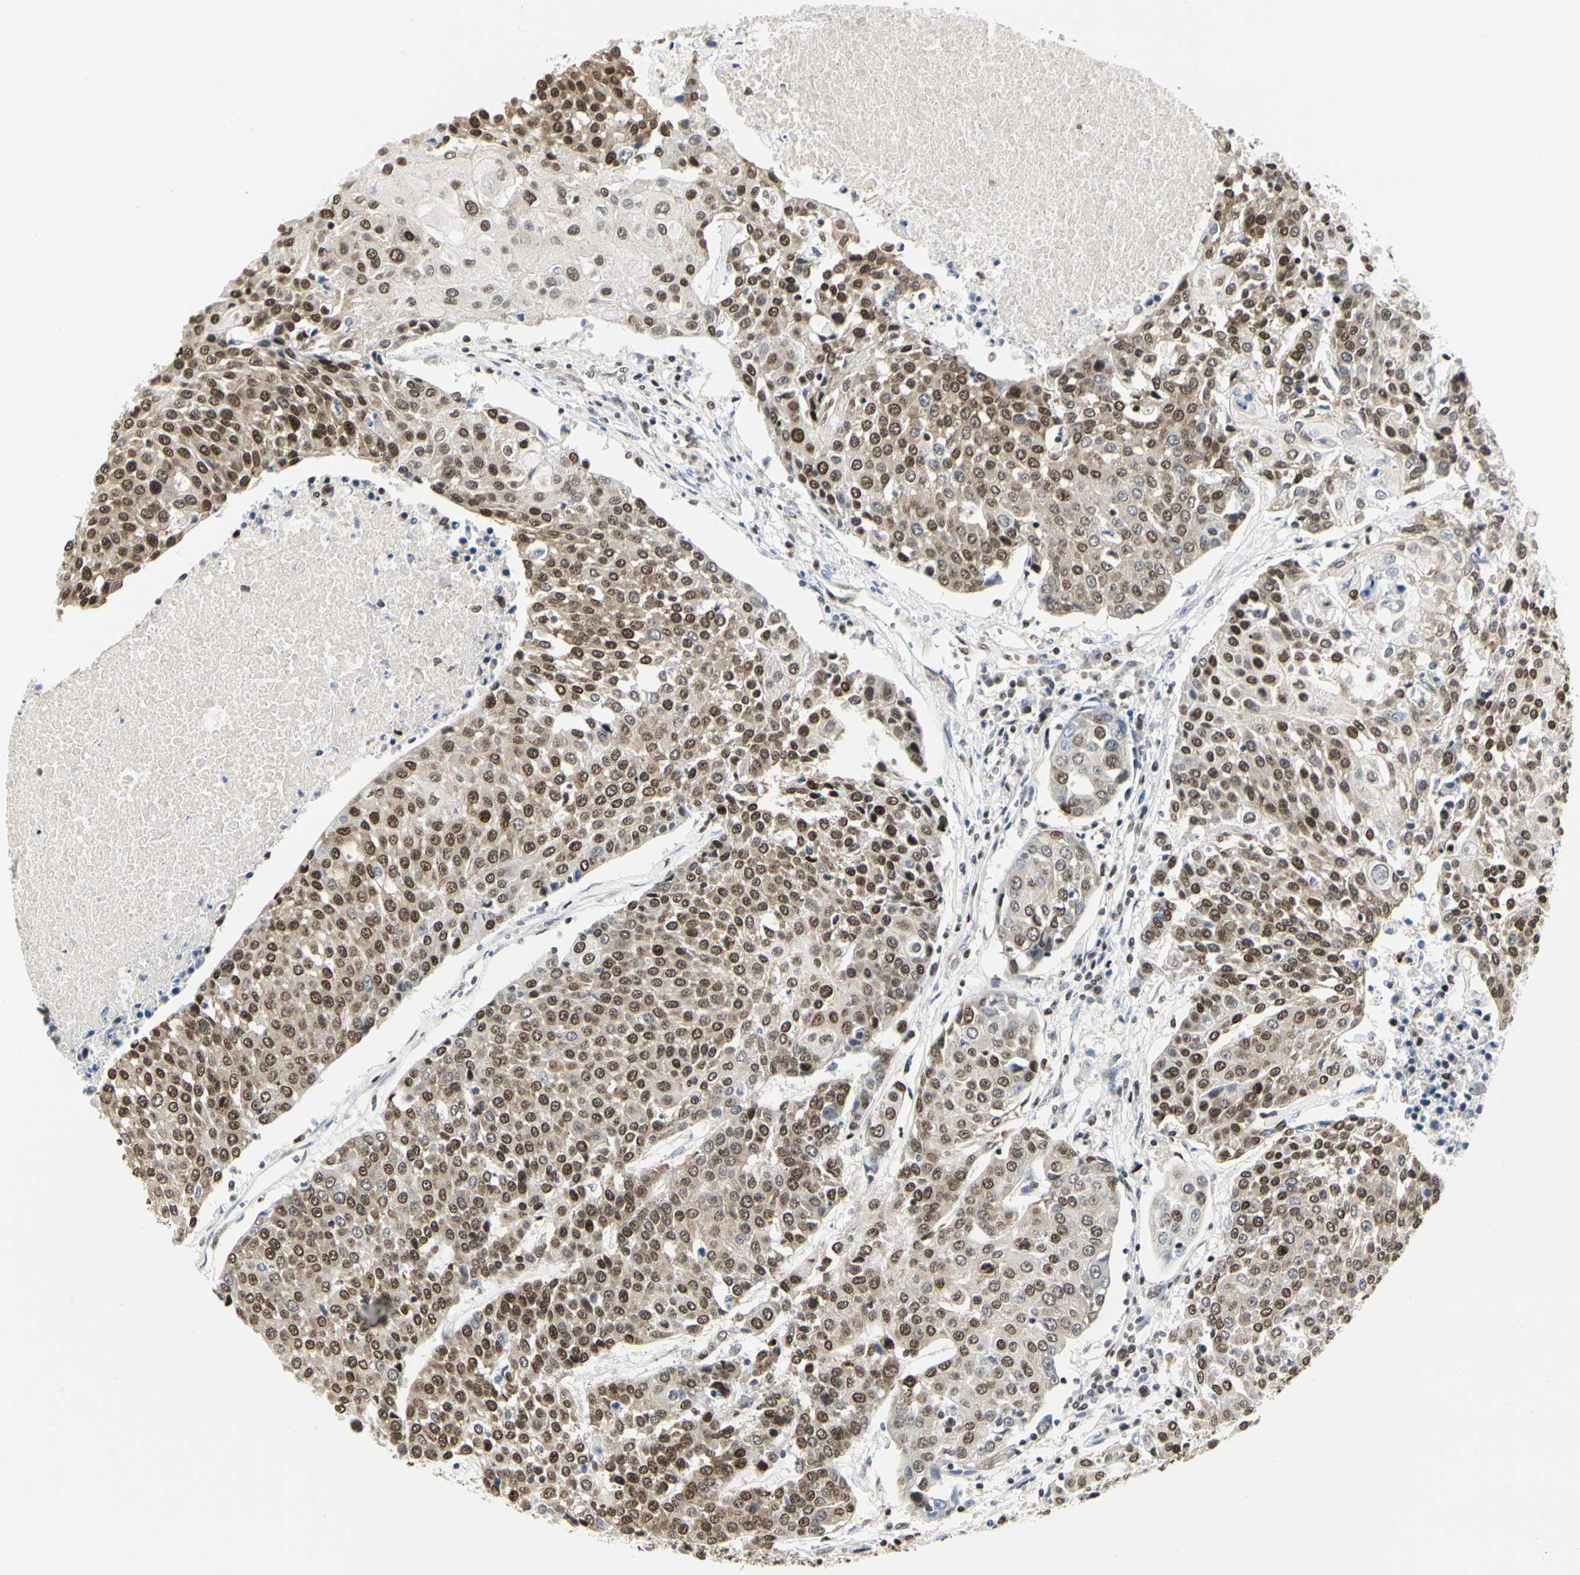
{"staining": {"intensity": "moderate", "quantity": ">75%", "location": "nuclear"}, "tissue": "urothelial cancer", "cell_type": "Tumor cells", "image_type": "cancer", "snomed": [{"axis": "morphology", "description": "Urothelial carcinoma, High grade"}, {"axis": "topography", "description": "Urinary bladder"}], "caption": "High-magnification brightfield microscopy of urothelial cancer stained with DAB (3,3'-diaminobenzidine) (brown) and counterstained with hematoxylin (blue). tumor cells exhibit moderate nuclear expression is present in about>75% of cells.", "gene": "PRMT3", "patient": {"sex": "female", "age": 85}}